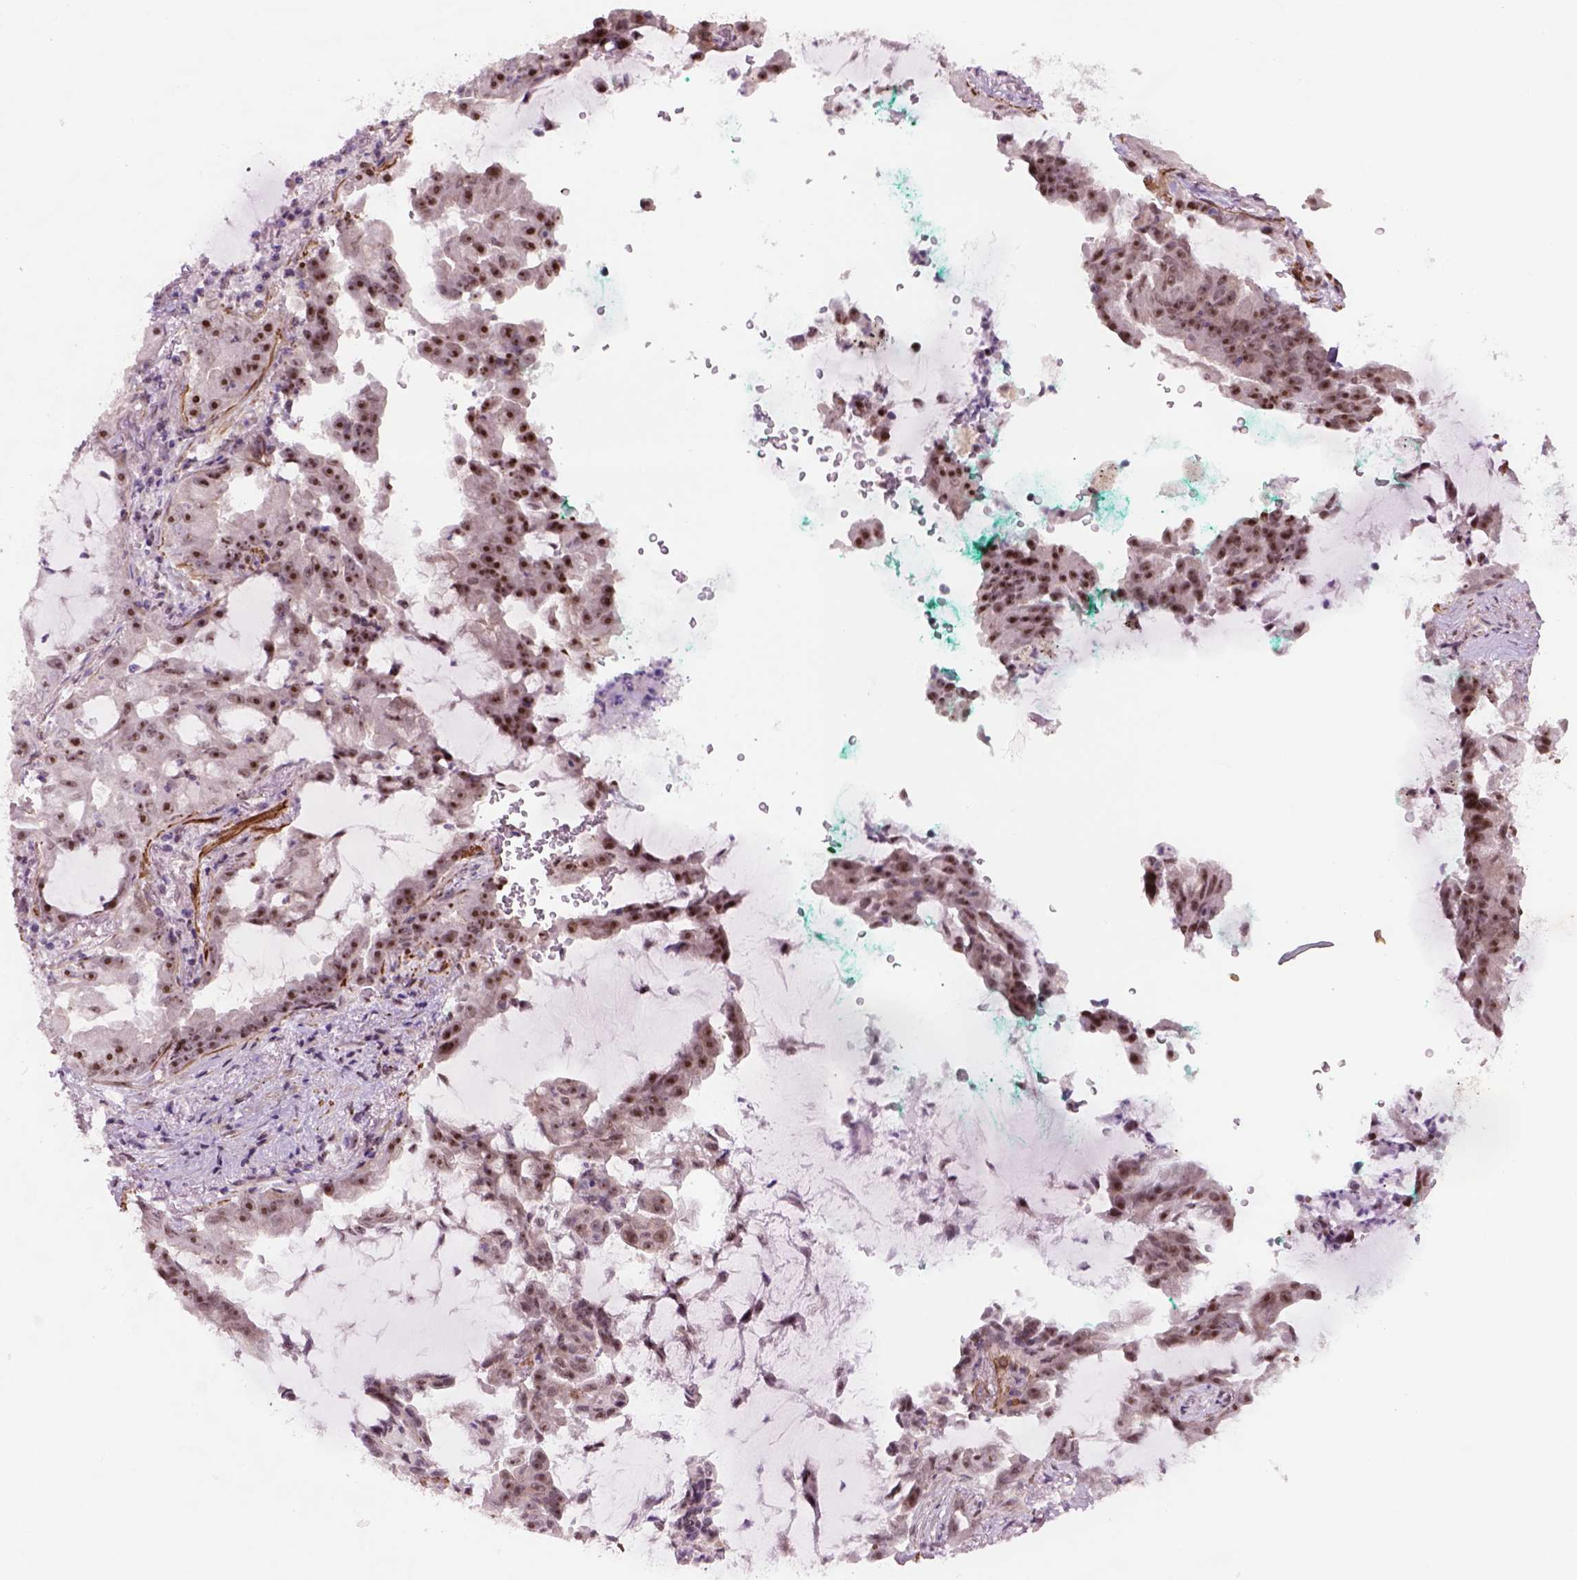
{"staining": {"intensity": "strong", "quantity": ">75%", "location": "nuclear"}, "tissue": "lung cancer", "cell_type": "Tumor cells", "image_type": "cancer", "snomed": [{"axis": "morphology", "description": "Adenocarcinoma, NOS"}, {"axis": "topography", "description": "Lung"}], "caption": "Lung cancer was stained to show a protein in brown. There is high levels of strong nuclear expression in about >75% of tumor cells. The staining was performed using DAB (3,3'-diaminobenzidine), with brown indicating positive protein expression. Nuclei are stained blue with hematoxylin.", "gene": "RRS1", "patient": {"sex": "female", "age": 52}}